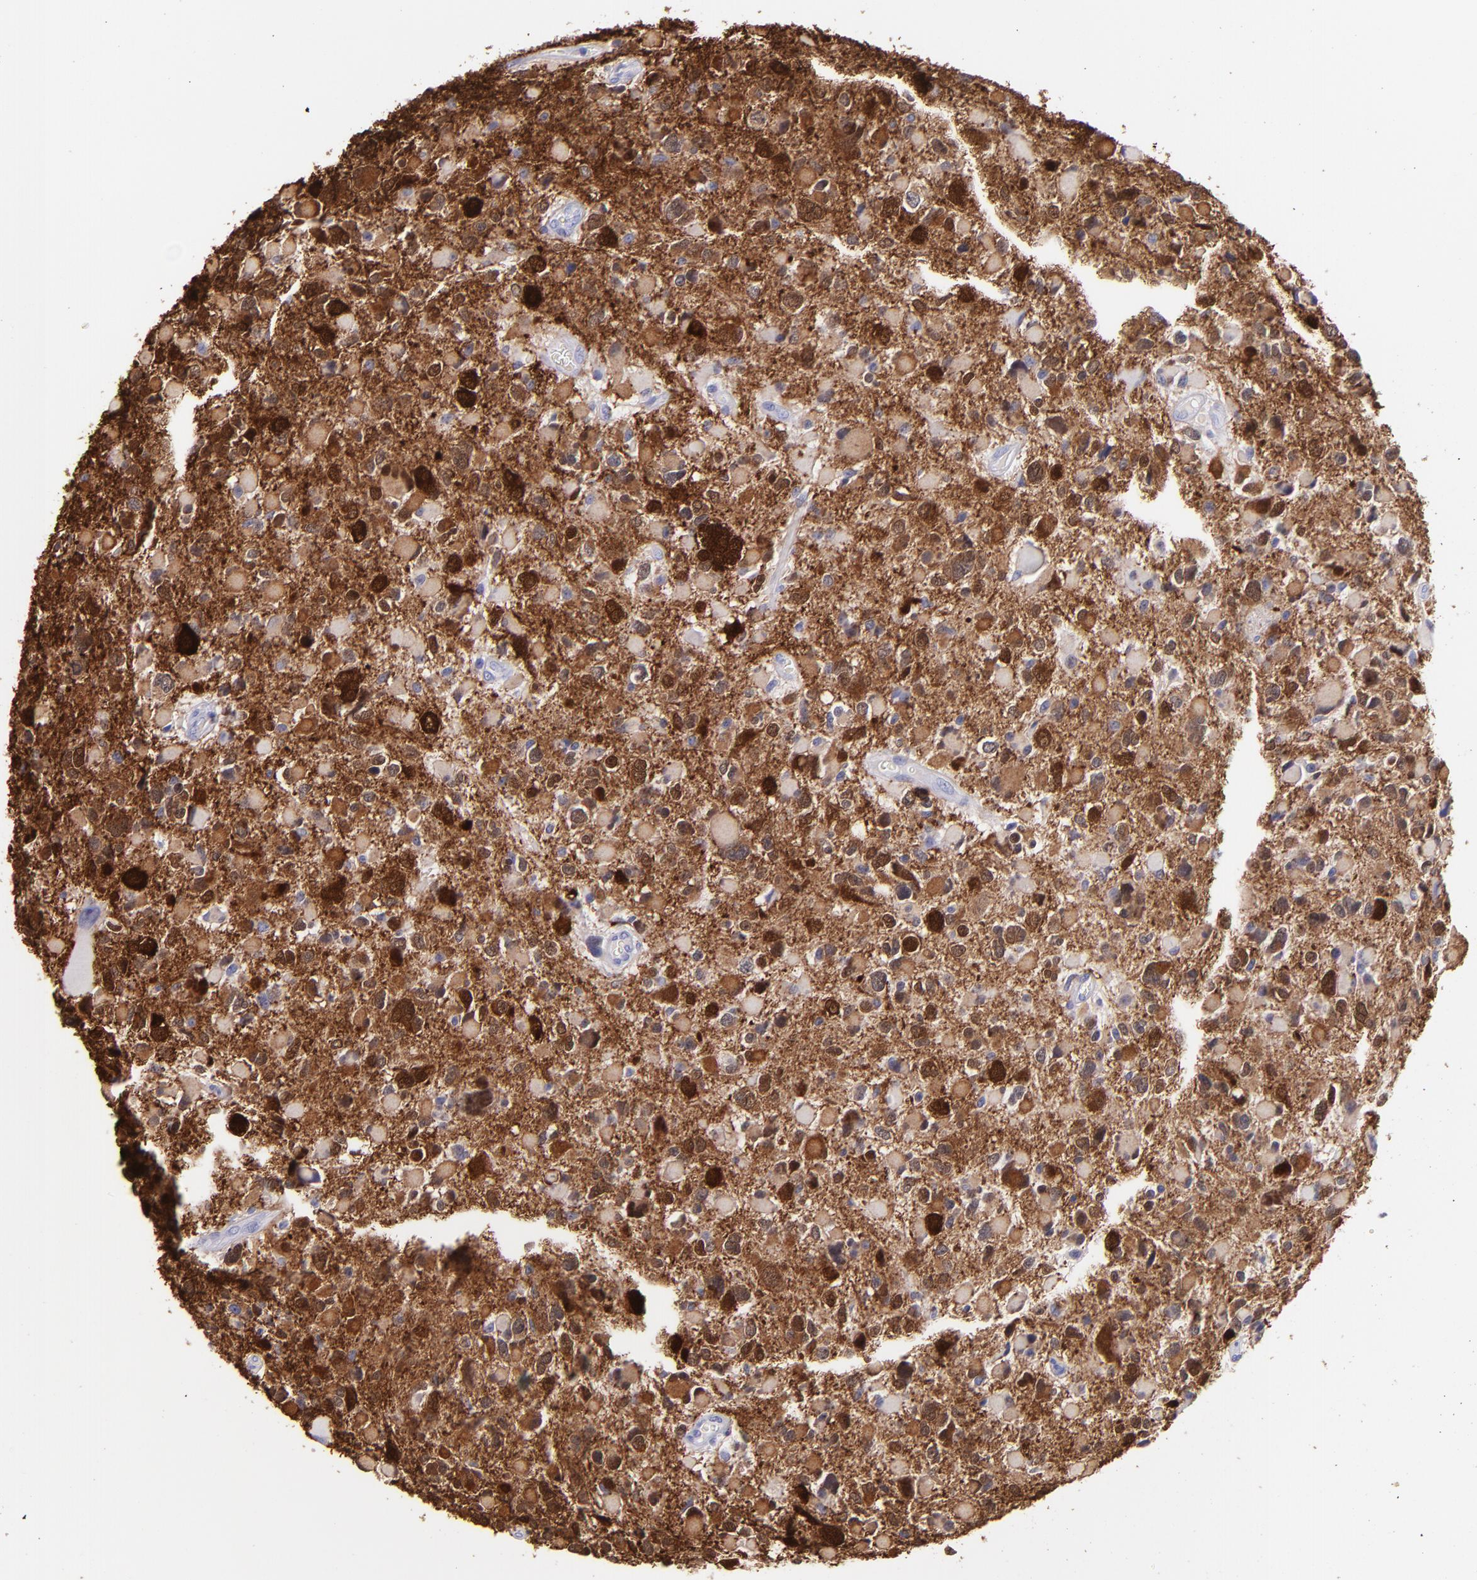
{"staining": {"intensity": "strong", "quantity": ">75%", "location": "cytoplasmic/membranous,nuclear"}, "tissue": "glioma", "cell_type": "Tumor cells", "image_type": "cancer", "snomed": [{"axis": "morphology", "description": "Glioma, malignant, High grade"}, {"axis": "topography", "description": "Brain"}], "caption": "Protein analysis of malignant glioma (high-grade) tissue exhibits strong cytoplasmic/membranous and nuclear expression in about >75% of tumor cells.", "gene": "UCHL1", "patient": {"sex": "female", "age": 37}}